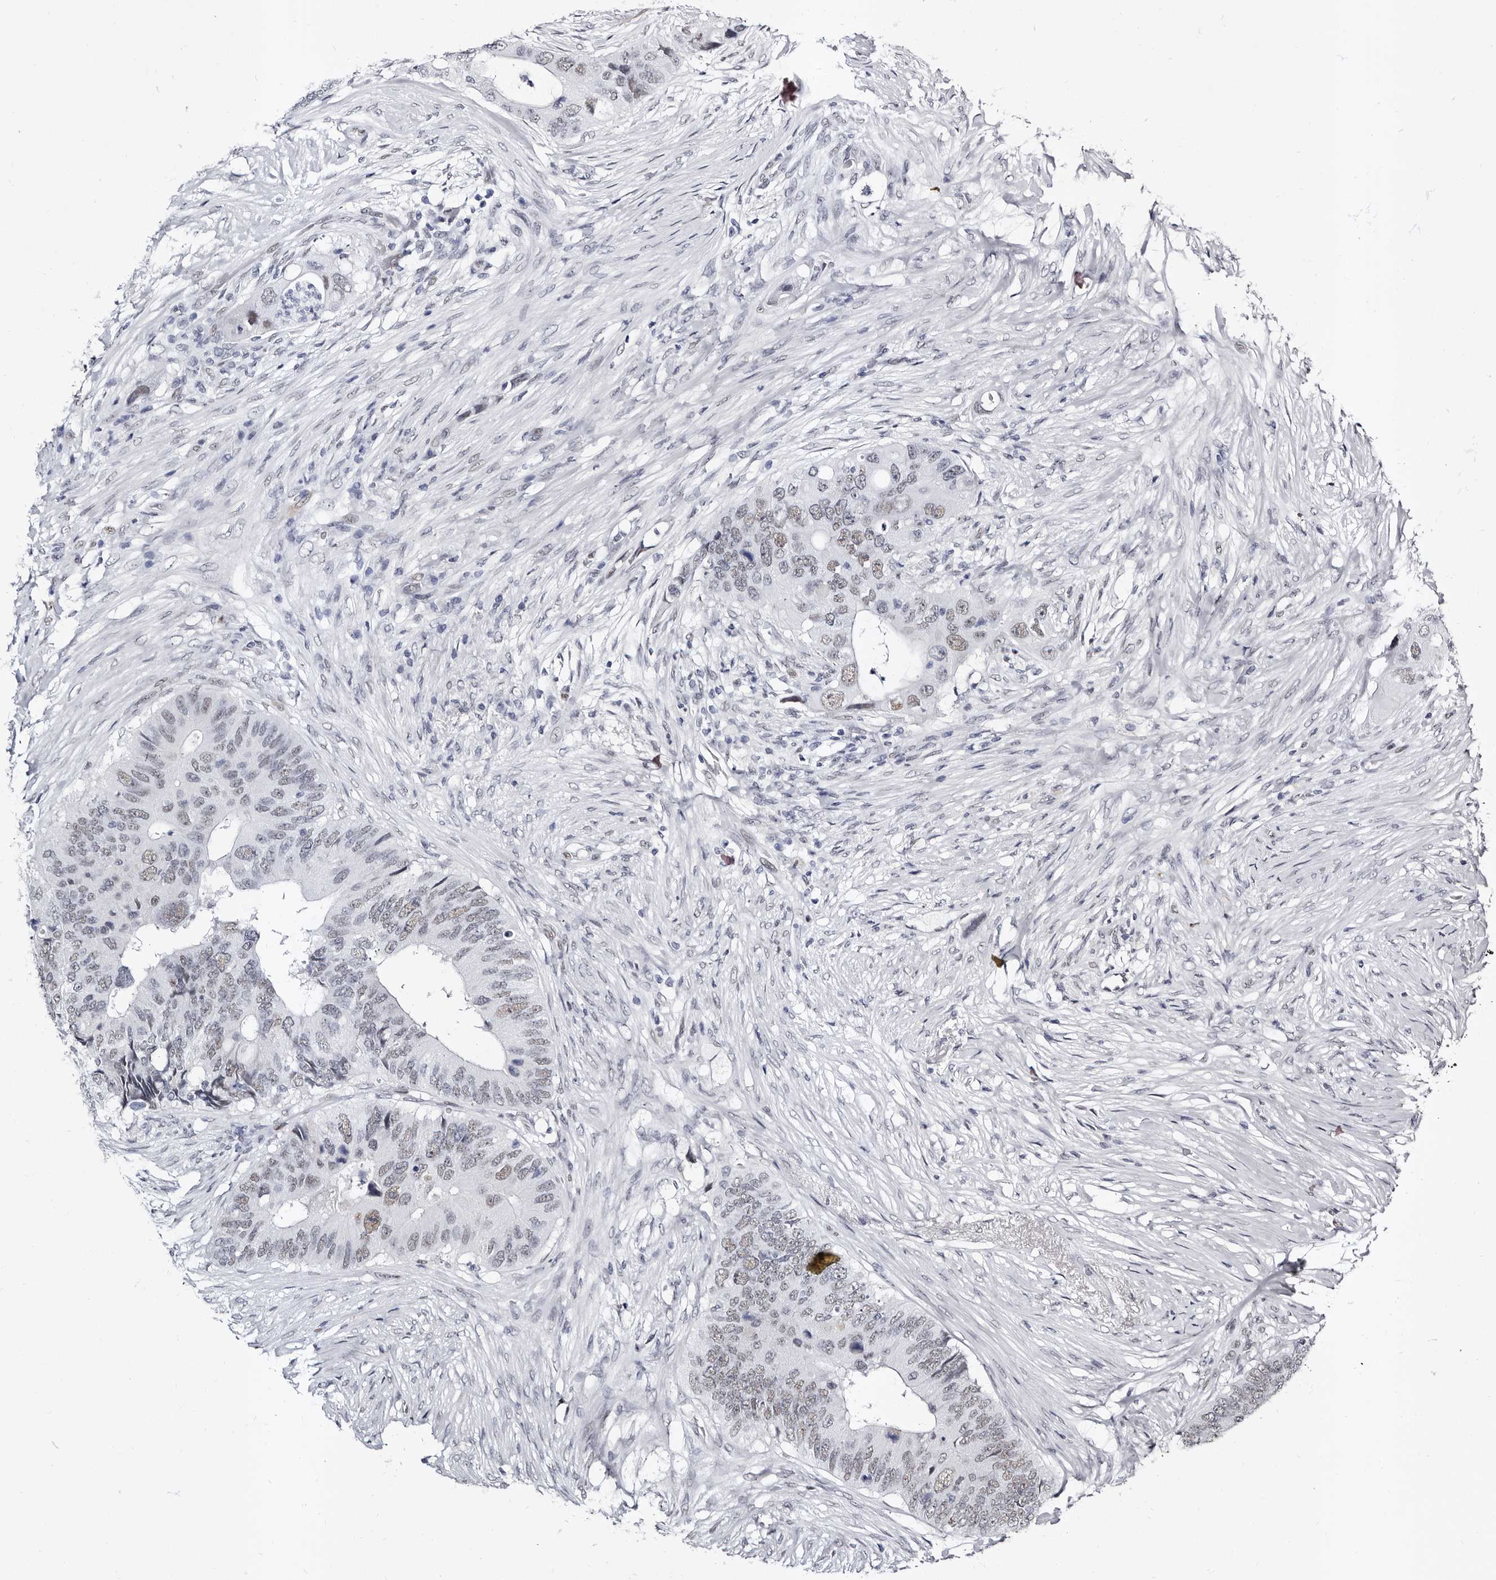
{"staining": {"intensity": "weak", "quantity": "<25%", "location": "nuclear"}, "tissue": "colorectal cancer", "cell_type": "Tumor cells", "image_type": "cancer", "snomed": [{"axis": "morphology", "description": "Adenocarcinoma, NOS"}, {"axis": "topography", "description": "Colon"}], "caption": "There is no significant expression in tumor cells of adenocarcinoma (colorectal).", "gene": "ZNF326", "patient": {"sex": "male", "age": 71}}